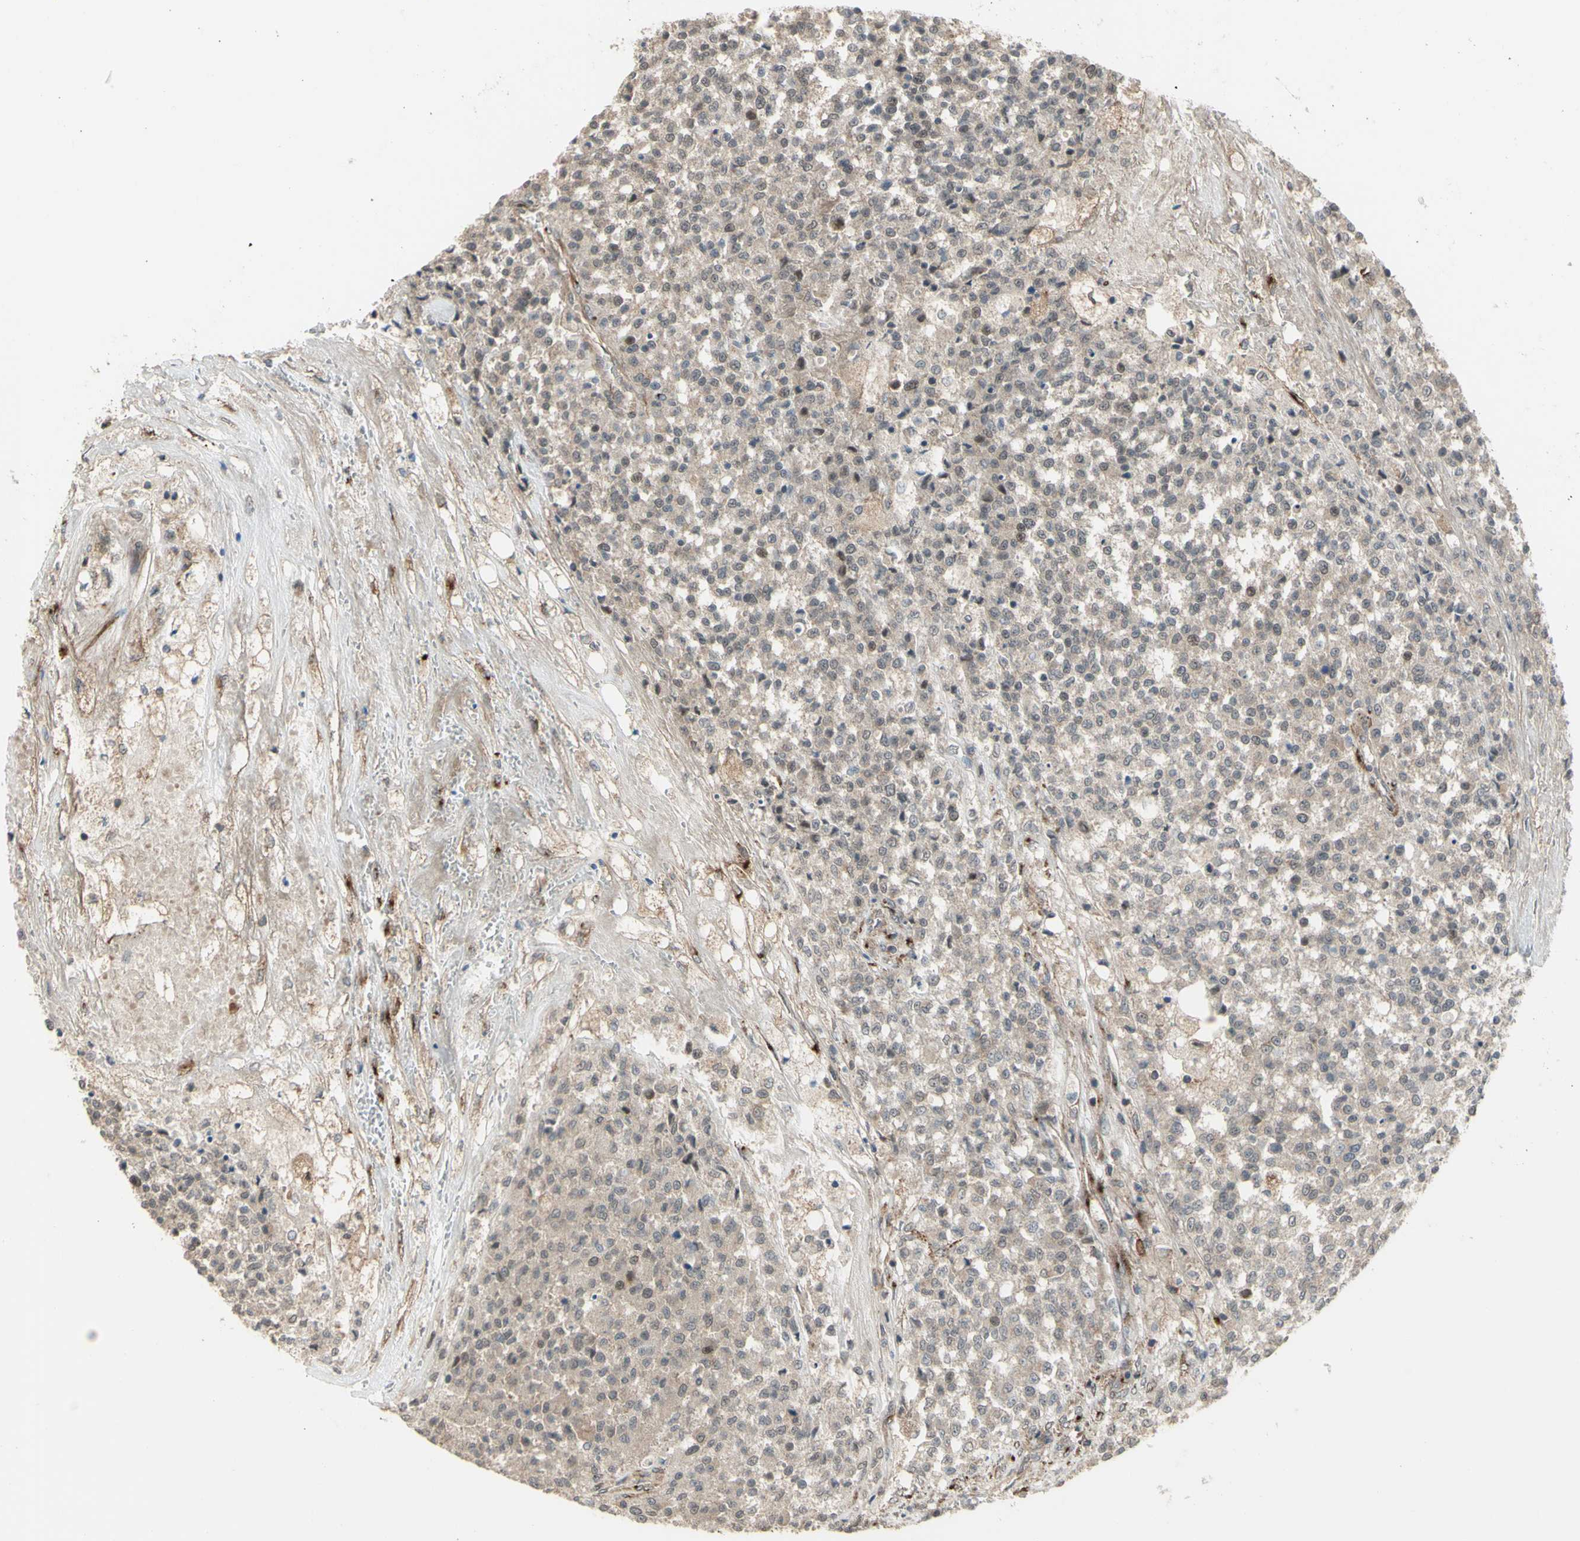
{"staining": {"intensity": "weak", "quantity": "<25%", "location": "cytoplasmic/membranous,nuclear"}, "tissue": "testis cancer", "cell_type": "Tumor cells", "image_type": "cancer", "snomed": [{"axis": "morphology", "description": "Seminoma, NOS"}, {"axis": "topography", "description": "Testis"}], "caption": "Immunohistochemistry image of neoplastic tissue: testis cancer (seminoma) stained with DAB displays no significant protein positivity in tumor cells. (DAB (3,3'-diaminobenzidine) immunohistochemistry visualized using brightfield microscopy, high magnification).", "gene": "FLII", "patient": {"sex": "male", "age": 59}}